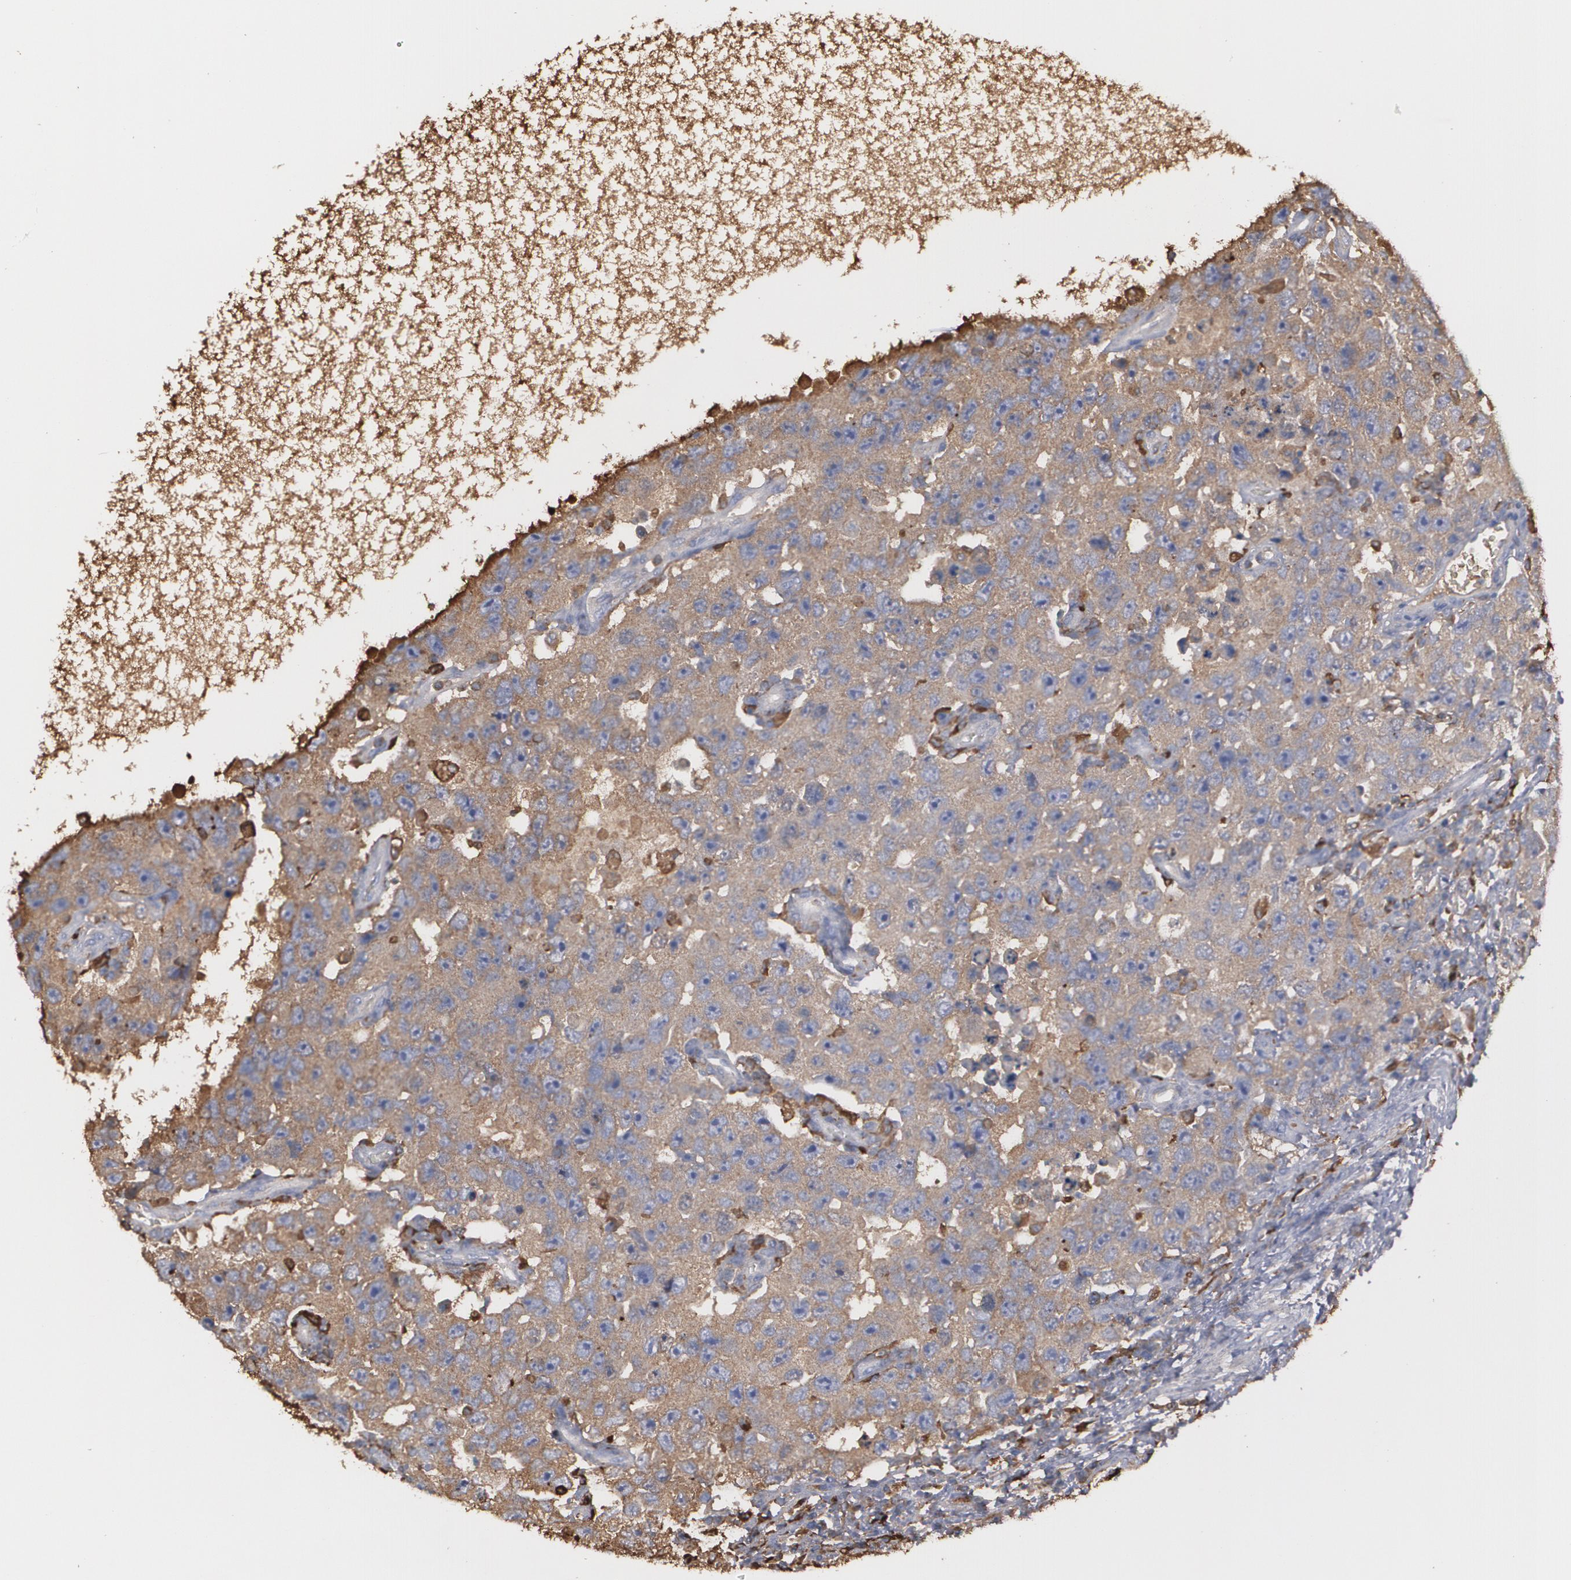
{"staining": {"intensity": "moderate", "quantity": ">75%", "location": "cytoplasmic/membranous"}, "tissue": "testis cancer", "cell_type": "Tumor cells", "image_type": "cancer", "snomed": [{"axis": "morphology", "description": "Carcinoma, Embryonal, NOS"}, {"axis": "topography", "description": "Testis"}], "caption": "Human testis cancer stained with a protein marker reveals moderate staining in tumor cells.", "gene": "ODC1", "patient": {"sex": "male", "age": 26}}